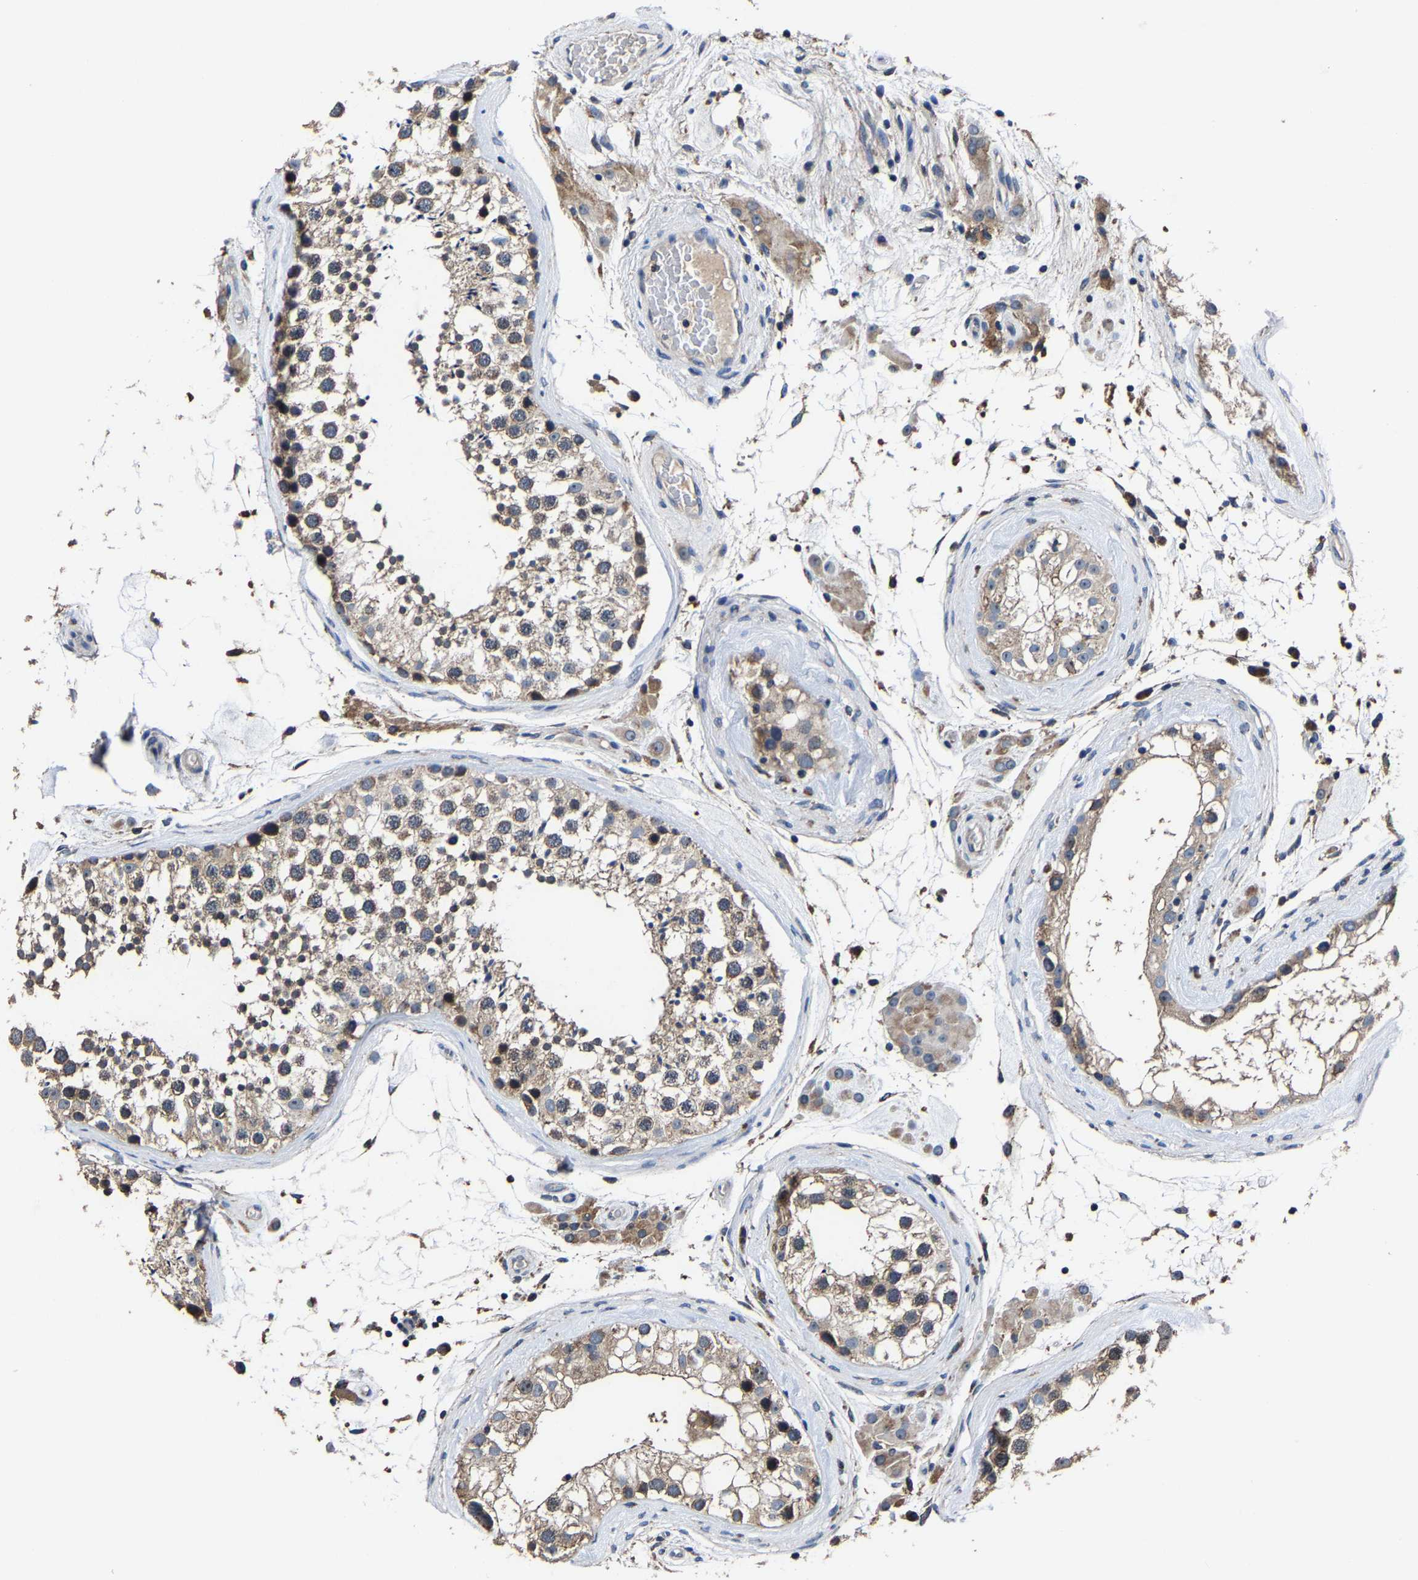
{"staining": {"intensity": "moderate", "quantity": ">75%", "location": "cytoplasmic/membranous"}, "tissue": "testis", "cell_type": "Cells in seminiferous ducts", "image_type": "normal", "snomed": [{"axis": "morphology", "description": "Normal tissue, NOS"}, {"axis": "topography", "description": "Testis"}], "caption": "High-power microscopy captured an immunohistochemistry photomicrograph of benign testis, revealing moderate cytoplasmic/membranous staining in approximately >75% of cells in seminiferous ducts.", "gene": "ZCCHC7", "patient": {"sex": "male", "age": 46}}